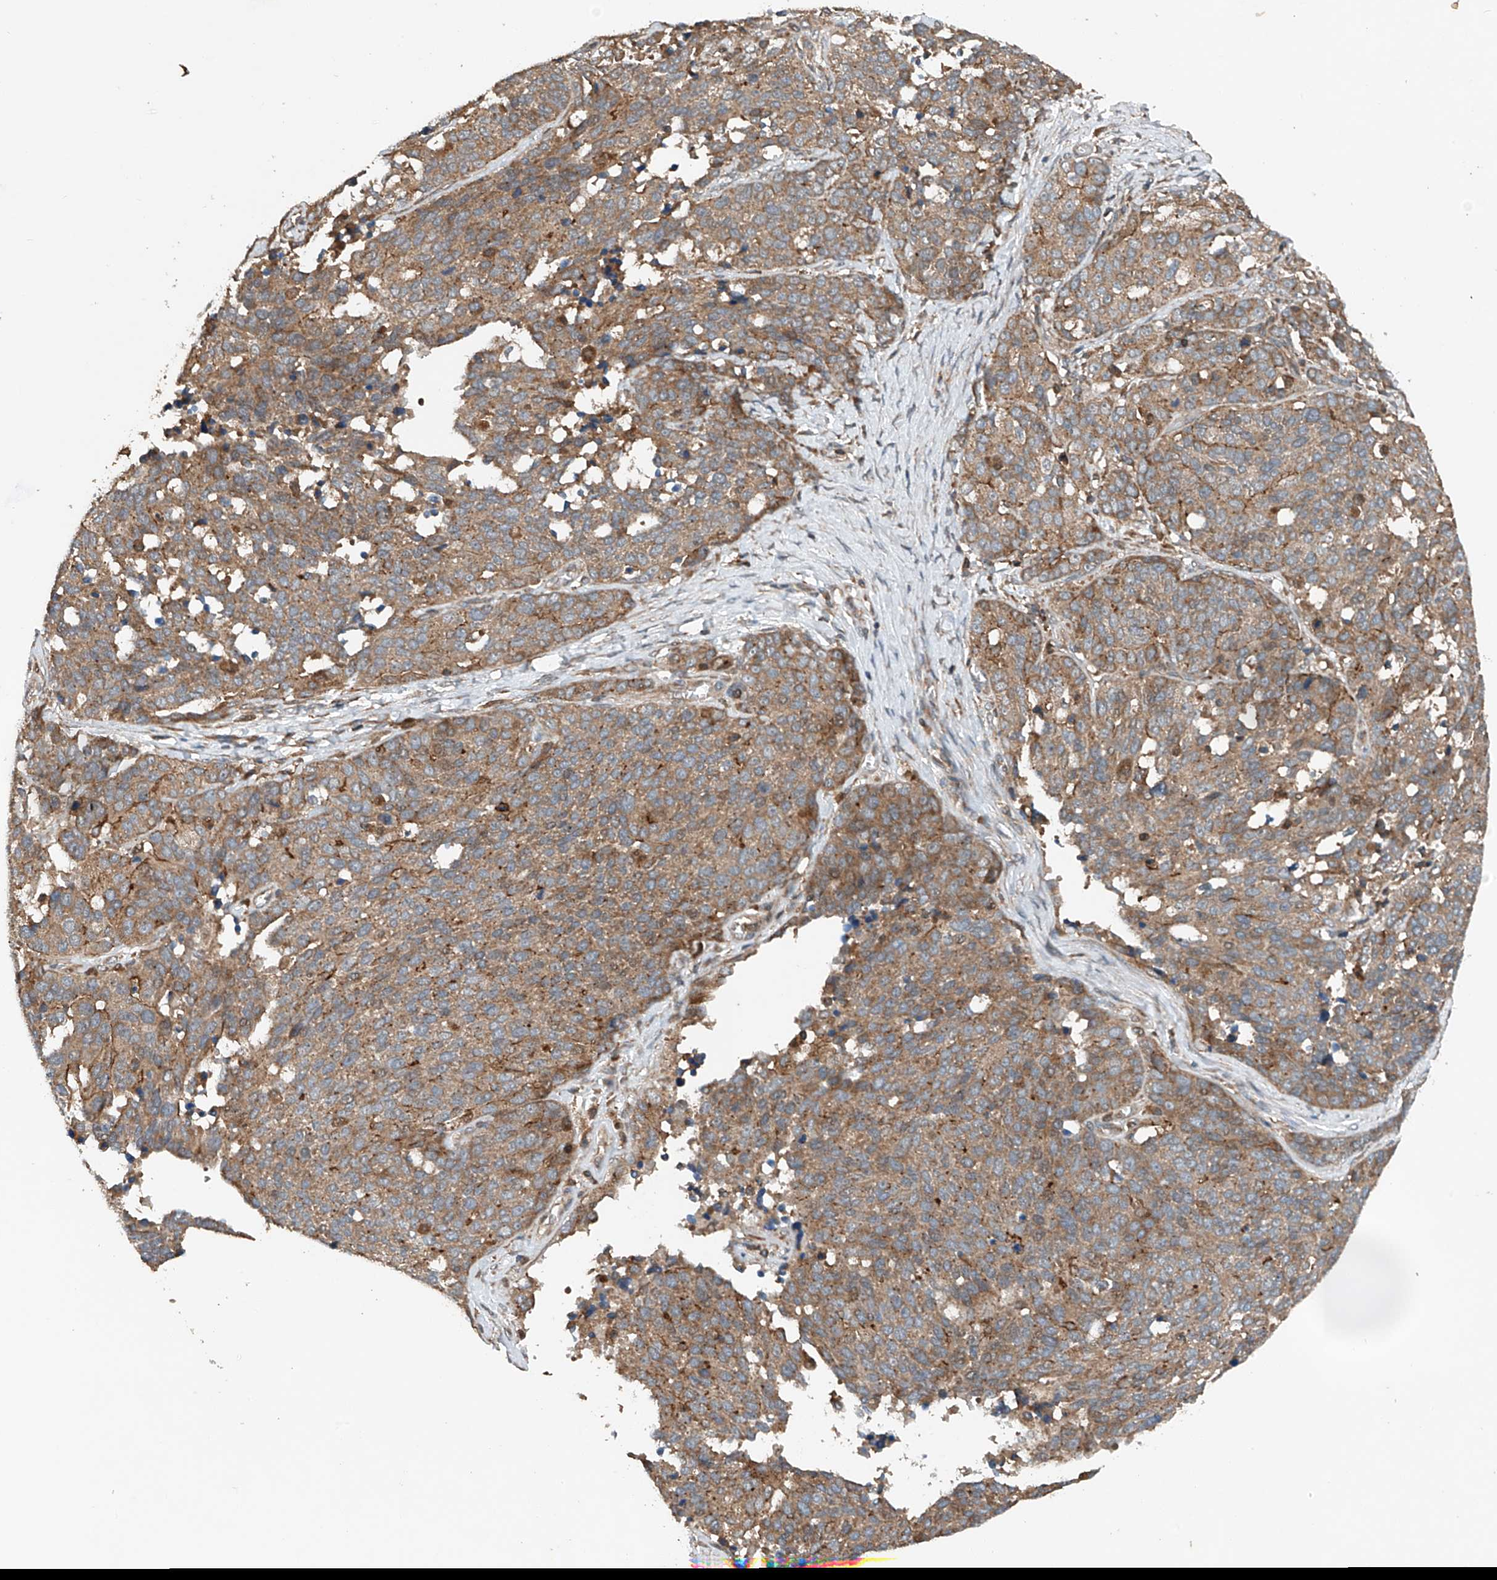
{"staining": {"intensity": "moderate", "quantity": ">75%", "location": "cytoplasmic/membranous"}, "tissue": "ovarian cancer", "cell_type": "Tumor cells", "image_type": "cancer", "snomed": [{"axis": "morphology", "description": "Cystadenocarcinoma, serous, NOS"}, {"axis": "topography", "description": "Ovary"}], "caption": "Tumor cells demonstrate moderate cytoplasmic/membranous staining in approximately >75% of cells in ovarian cancer (serous cystadenocarcinoma).", "gene": "CEP85L", "patient": {"sex": "female", "age": 44}}